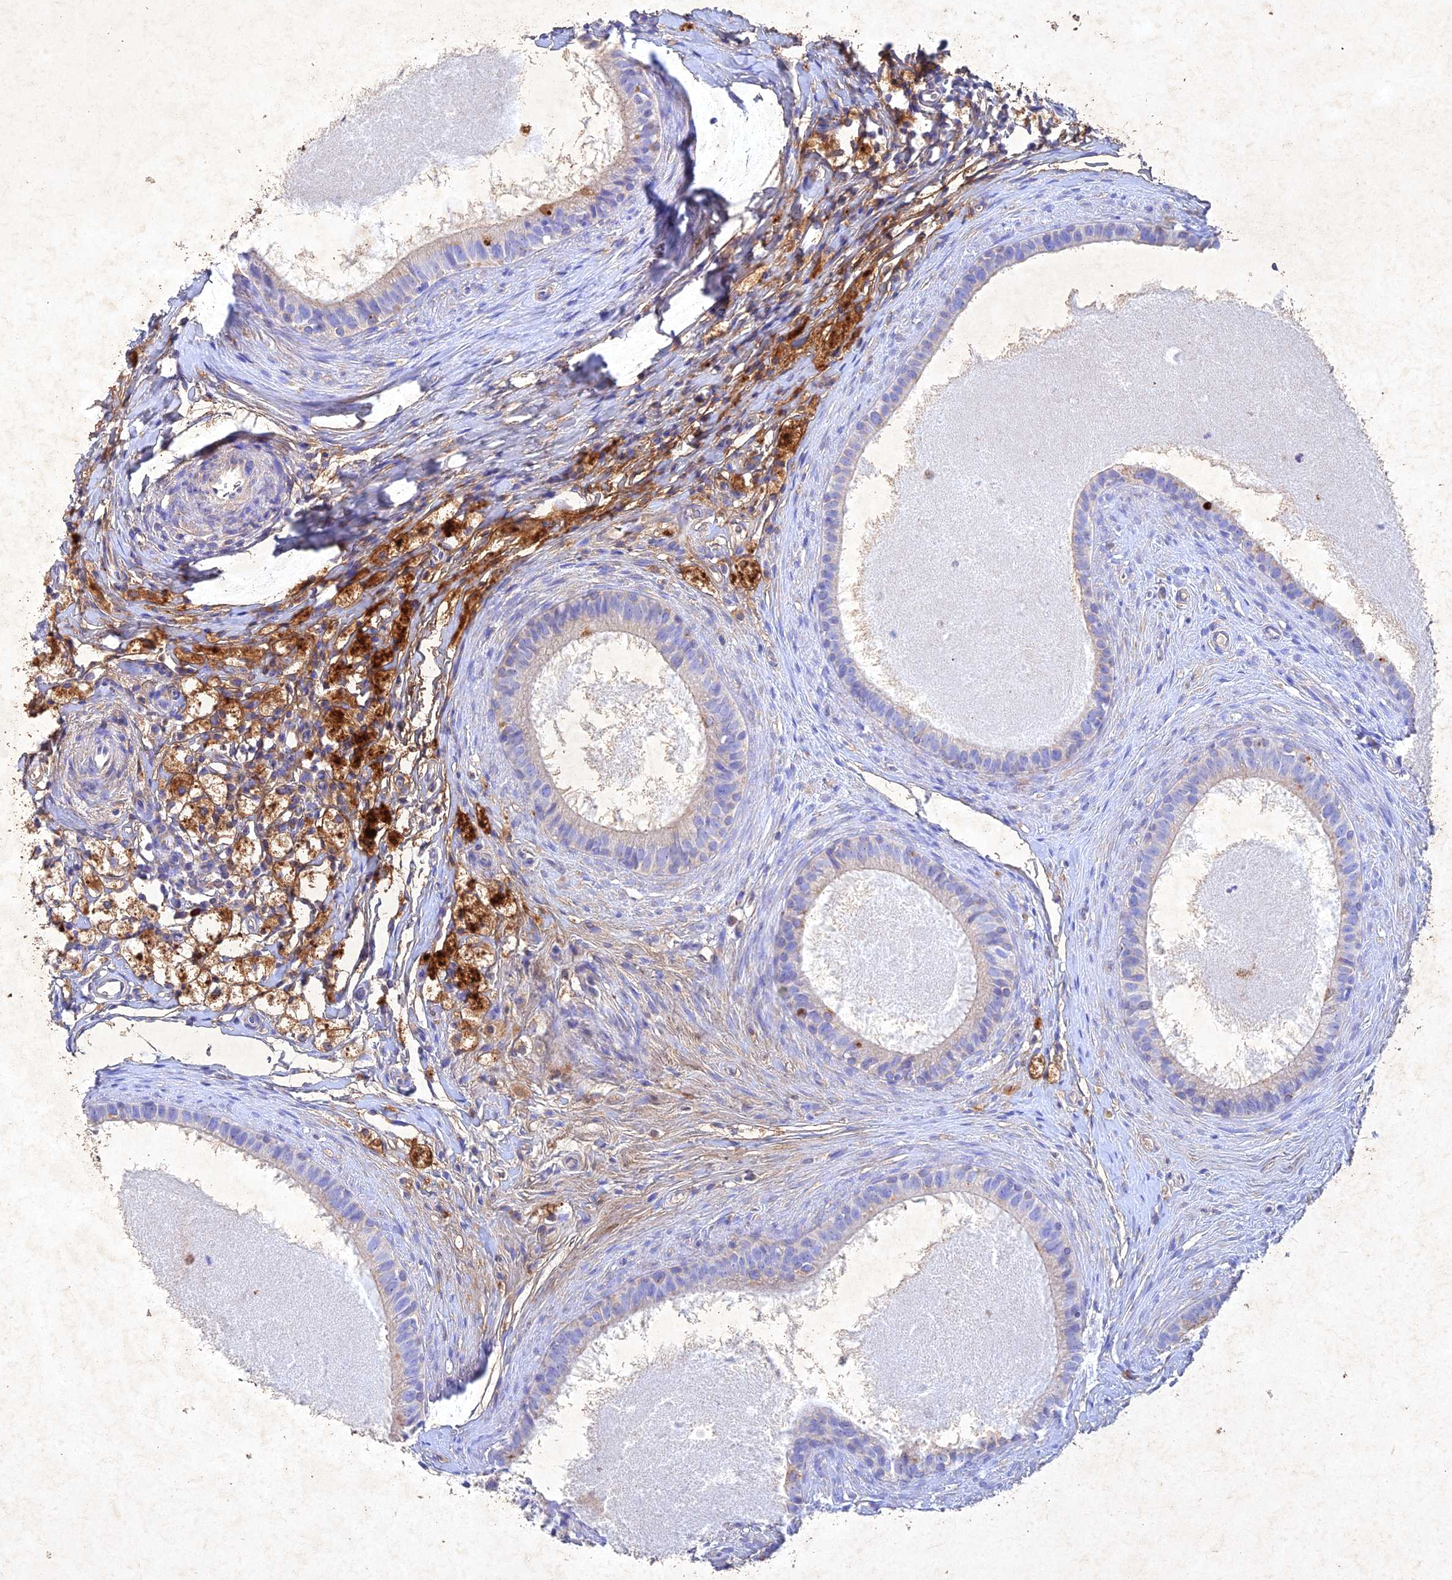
{"staining": {"intensity": "negative", "quantity": "none", "location": "none"}, "tissue": "epididymis", "cell_type": "Glandular cells", "image_type": "normal", "snomed": [{"axis": "morphology", "description": "Normal tissue, NOS"}, {"axis": "topography", "description": "Epididymis"}], "caption": "Immunohistochemistry histopathology image of normal epididymis stained for a protein (brown), which demonstrates no expression in glandular cells.", "gene": "NDUFV1", "patient": {"sex": "male", "age": 80}}